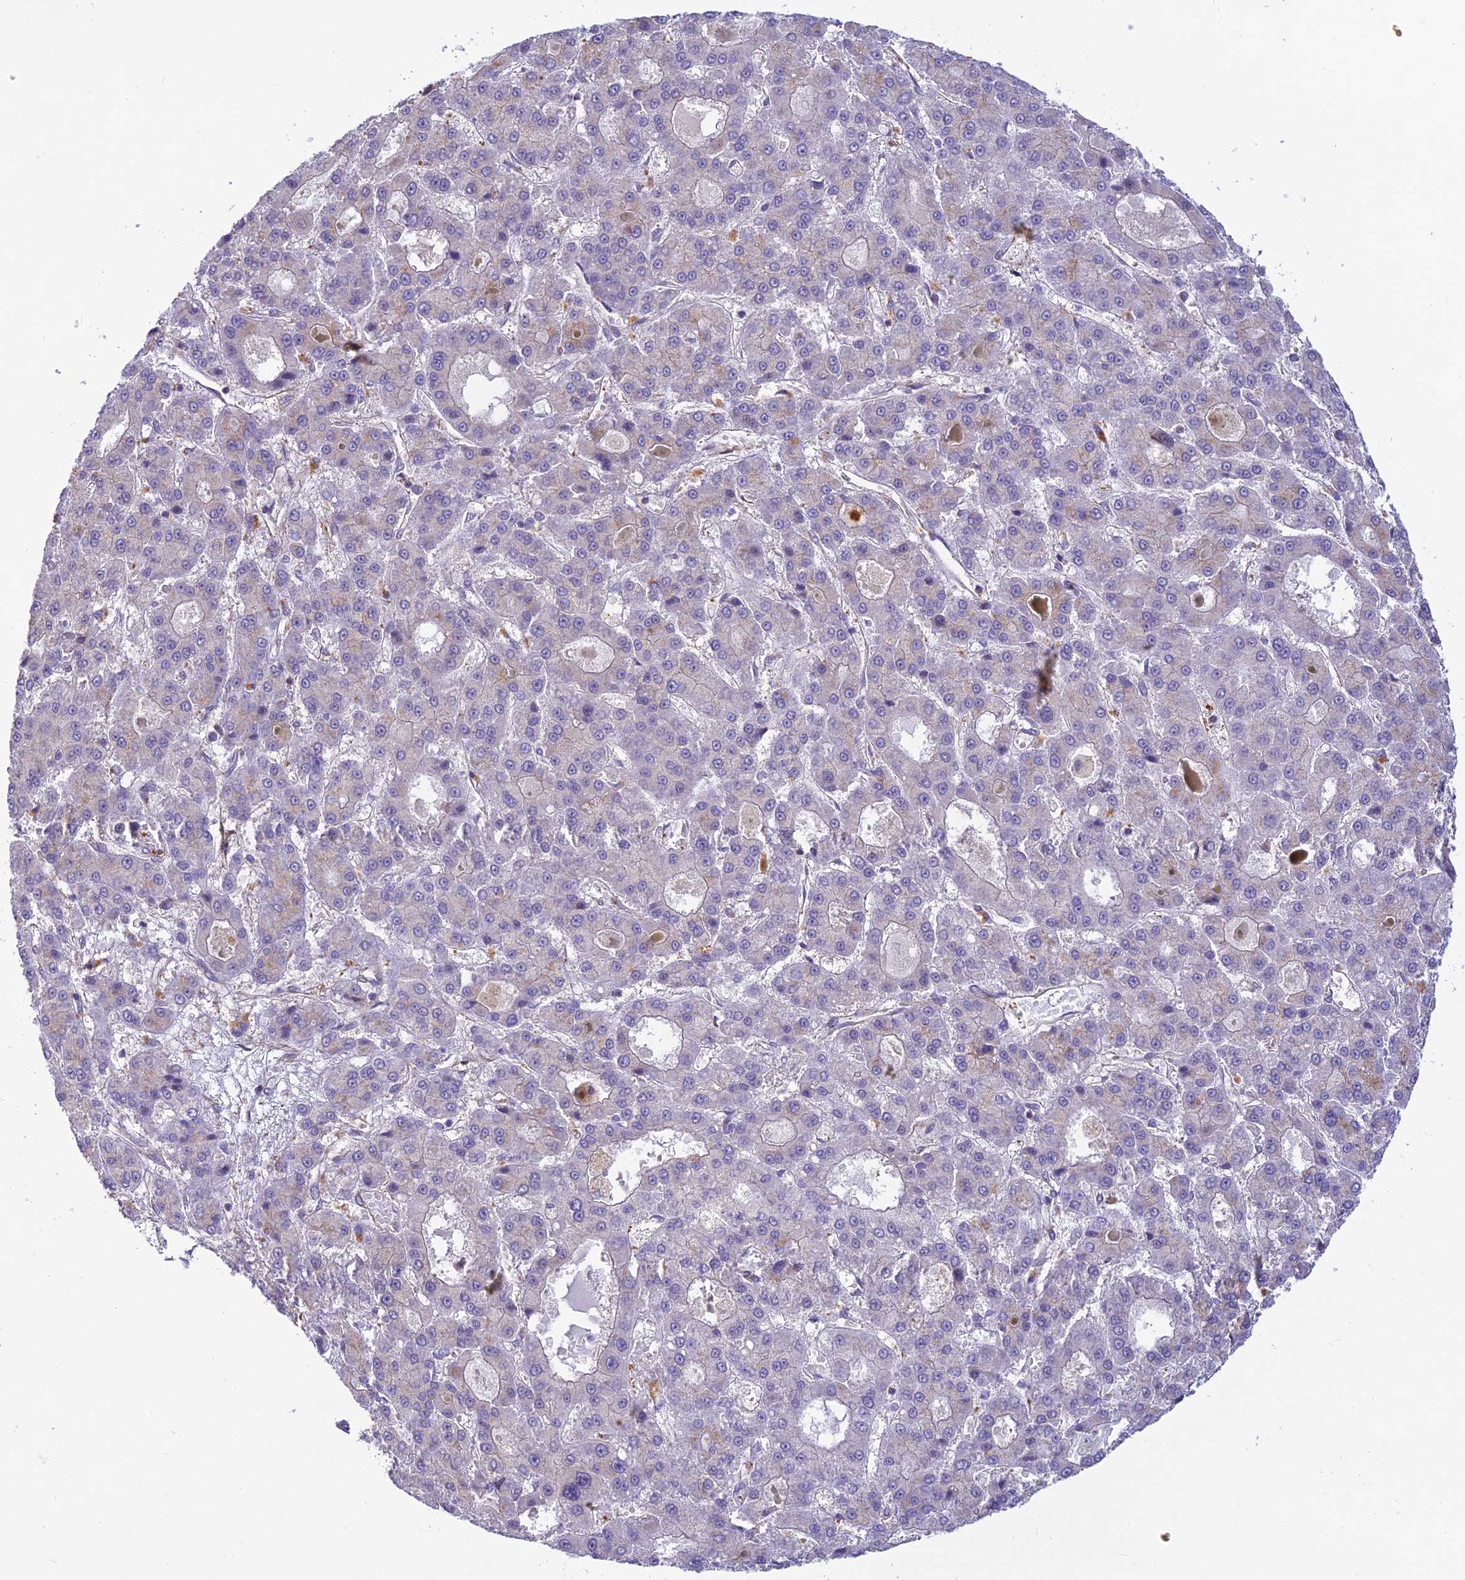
{"staining": {"intensity": "negative", "quantity": "none", "location": "none"}, "tissue": "liver cancer", "cell_type": "Tumor cells", "image_type": "cancer", "snomed": [{"axis": "morphology", "description": "Carcinoma, Hepatocellular, NOS"}, {"axis": "topography", "description": "Liver"}], "caption": "Tumor cells are negative for brown protein staining in liver cancer (hepatocellular carcinoma).", "gene": "FBXW4", "patient": {"sex": "male", "age": 70}}